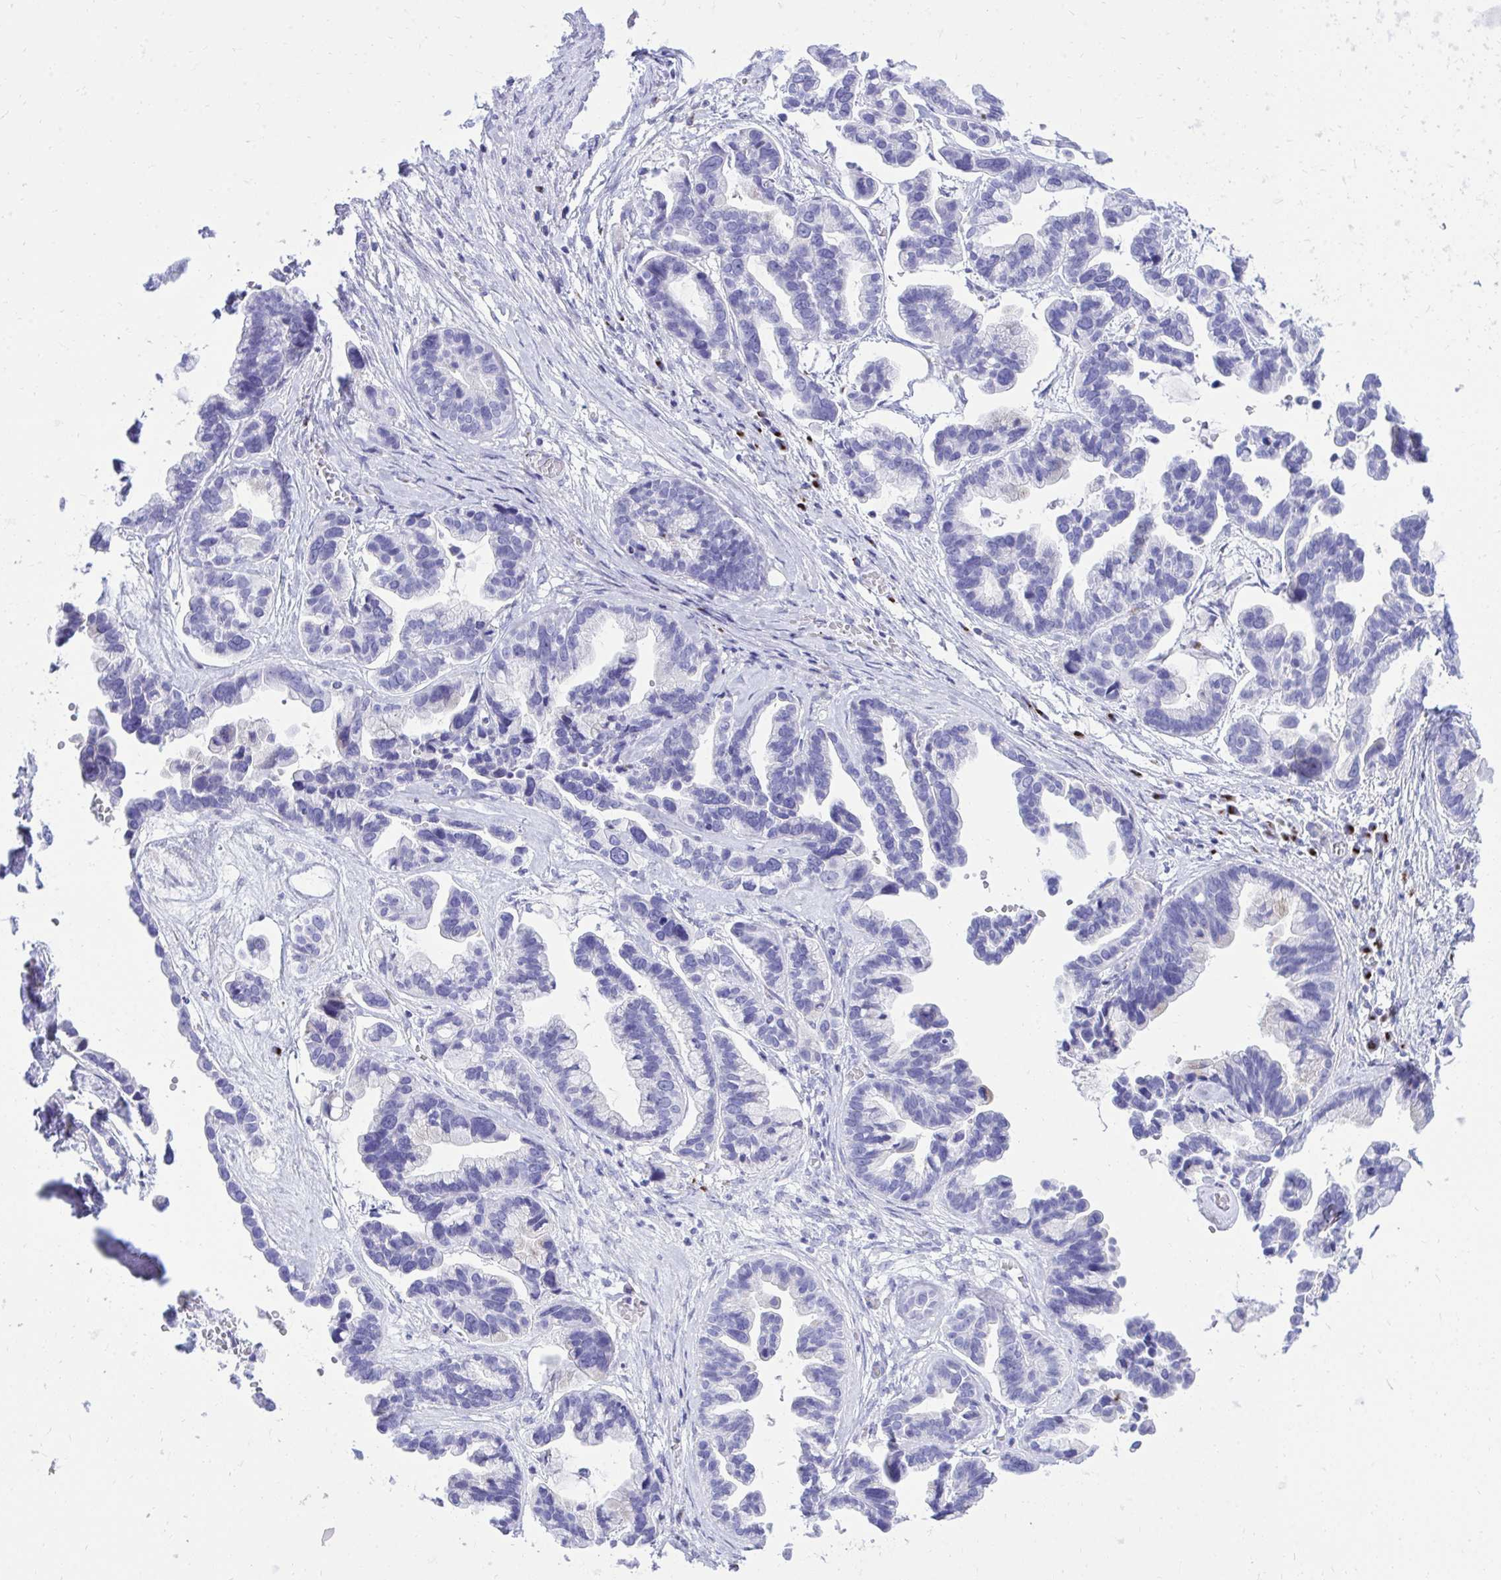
{"staining": {"intensity": "negative", "quantity": "none", "location": "none"}, "tissue": "ovarian cancer", "cell_type": "Tumor cells", "image_type": "cancer", "snomed": [{"axis": "morphology", "description": "Cystadenocarcinoma, serous, NOS"}, {"axis": "topography", "description": "Ovary"}], "caption": "DAB immunohistochemical staining of serous cystadenocarcinoma (ovarian) shows no significant positivity in tumor cells.", "gene": "ANKDD1B", "patient": {"sex": "female", "age": 56}}